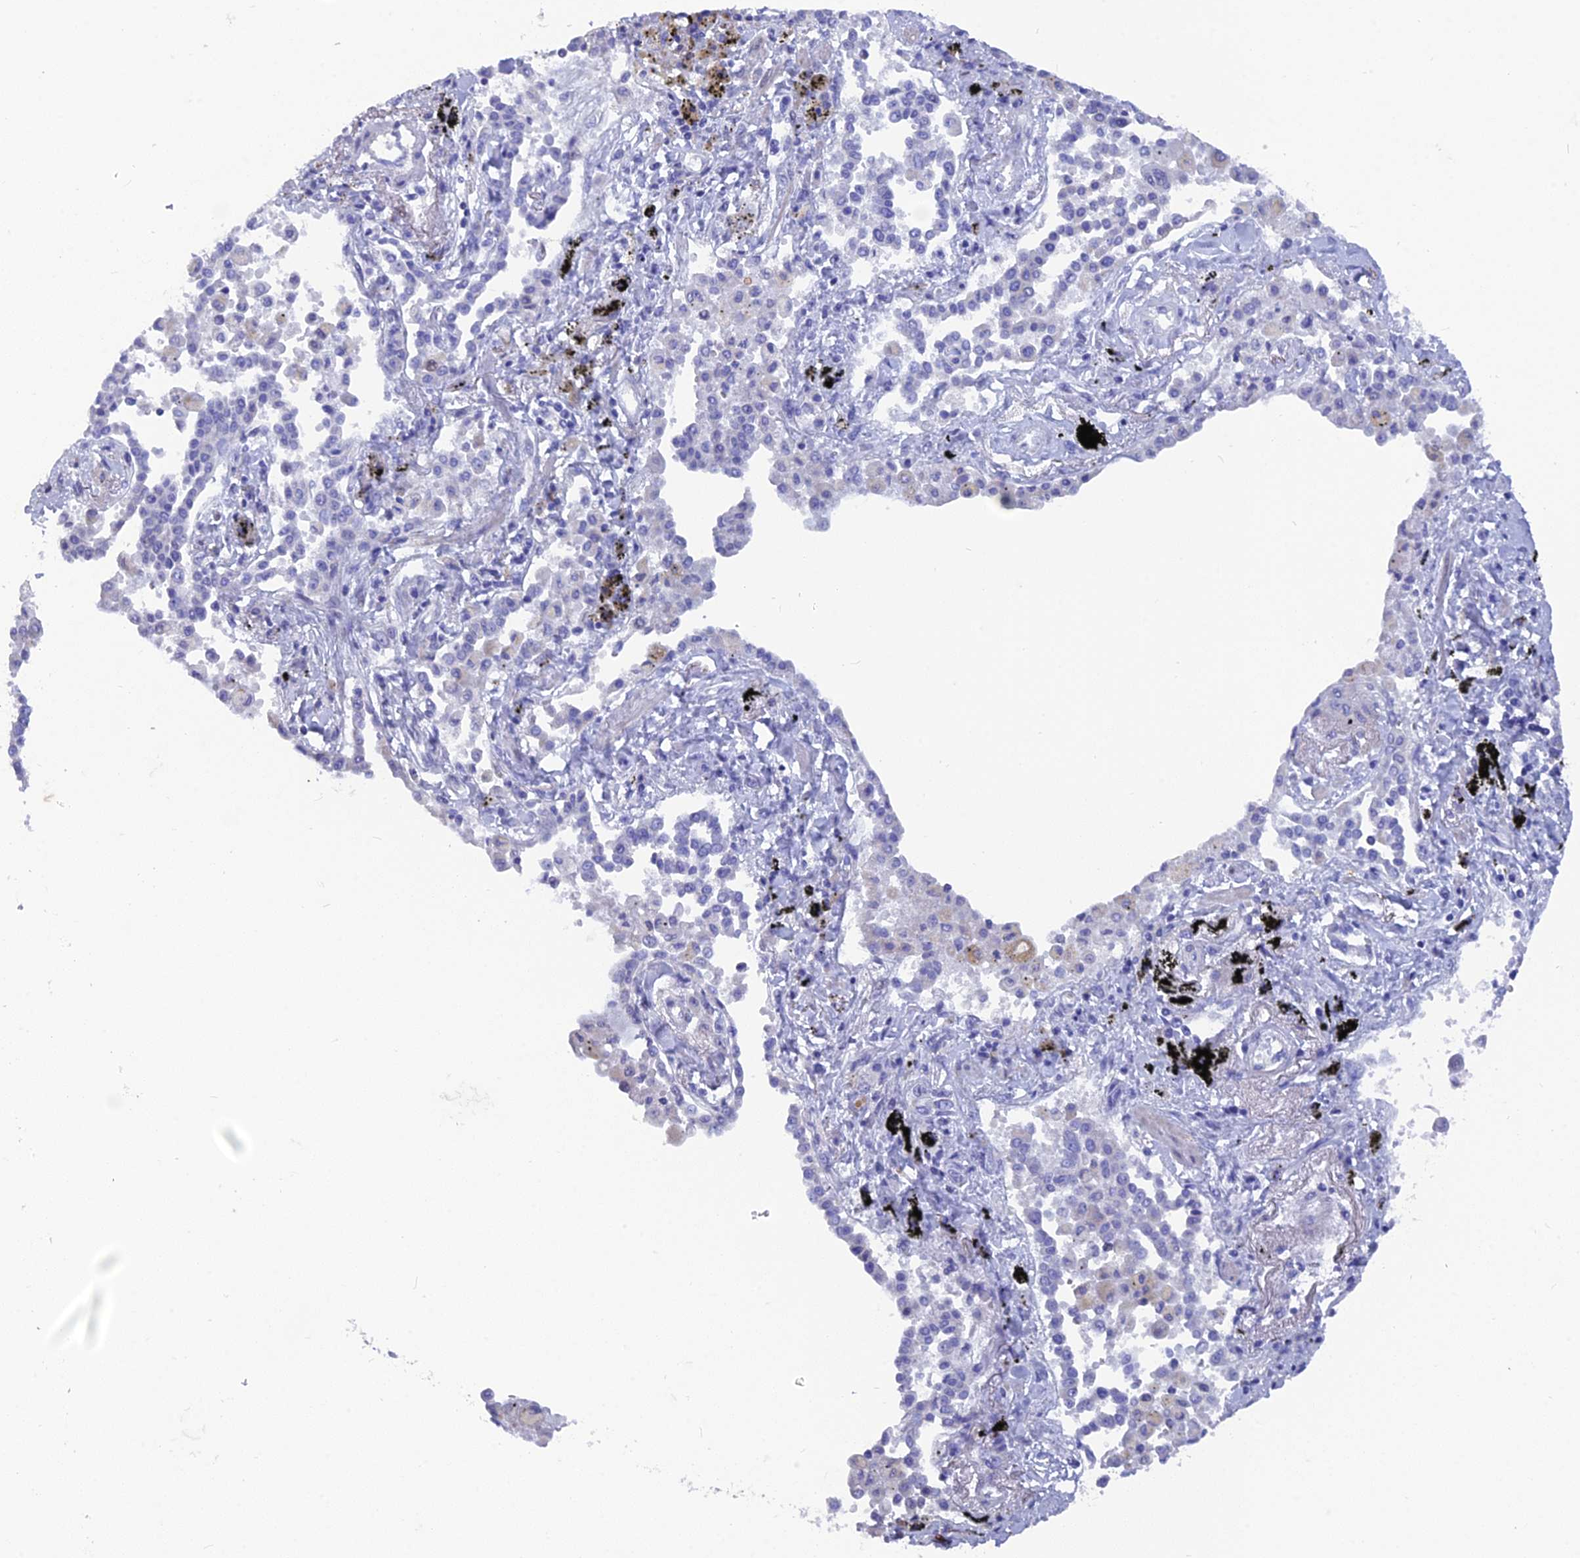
{"staining": {"intensity": "negative", "quantity": "none", "location": "none"}, "tissue": "lung cancer", "cell_type": "Tumor cells", "image_type": "cancer", "snomed": [{"axis": "morphology", "description": "Adenocarcinoma, NOS"}, {"axis": "topography", "description": "Lung"}], "caption": "Lung cancer (adenocarcinoma) was stained to show a protein in brown. There is no significant expression in tumor cells. The staining was performed using DAB (3,3'-diaminobenzidine) to visualize the protein expression in brown, while the nuclei were stained in blue with hematoxylin (Magnification: 20x).", "gene": "AK4", "patient": {"sex": "male", "age": 67}}